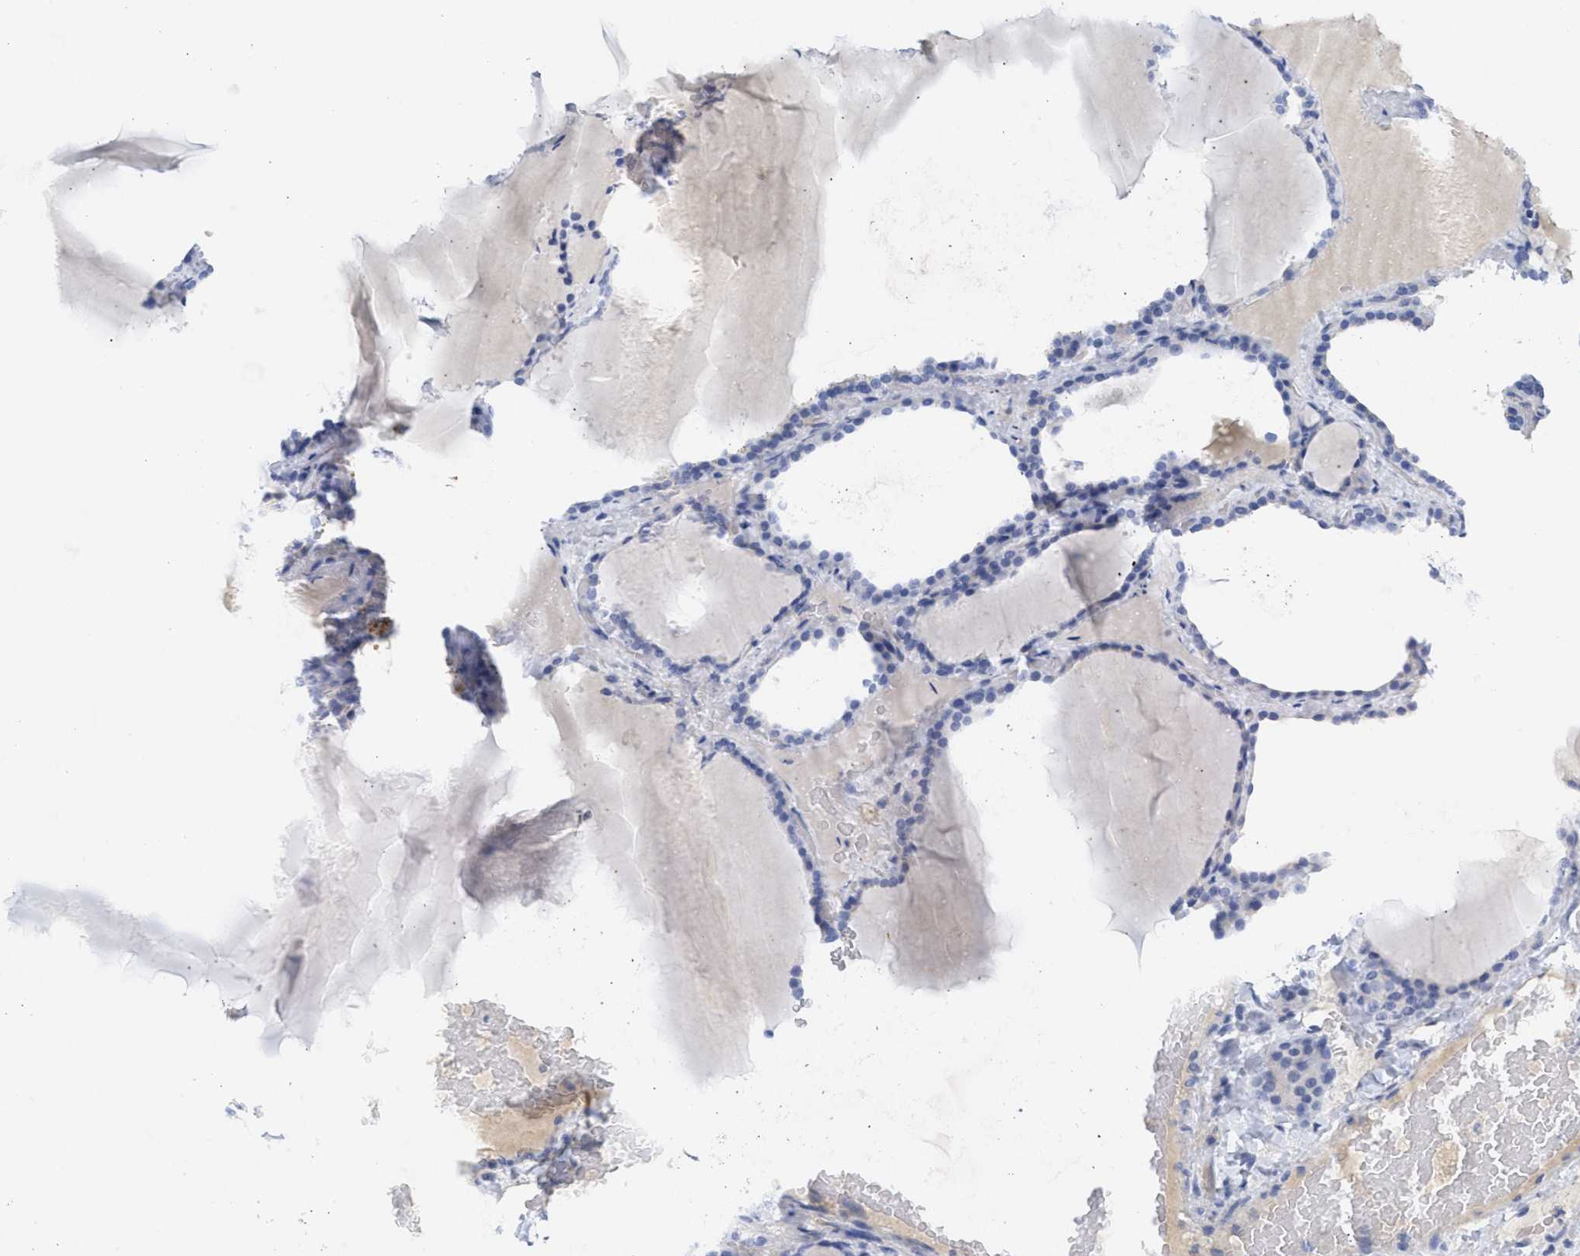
{"staining": {"intensity": "negative", "quantity": "none", "location": "none"}, "tissue": "thyroid gland", "cell_type": "Glandular cells", "image_type": "normal", "snomed": [{"axis": "morphology", "description": "Normal tissue, NOS"}, {"axis": "topography", "description": "Thyroid gland"}], "caption": "Benign thyroid gland was stained to show a protein in brown. There is no significant expression in glandular cells.", "gene": "SPATA3", "patient": {"sex": "female", "age": 28}}